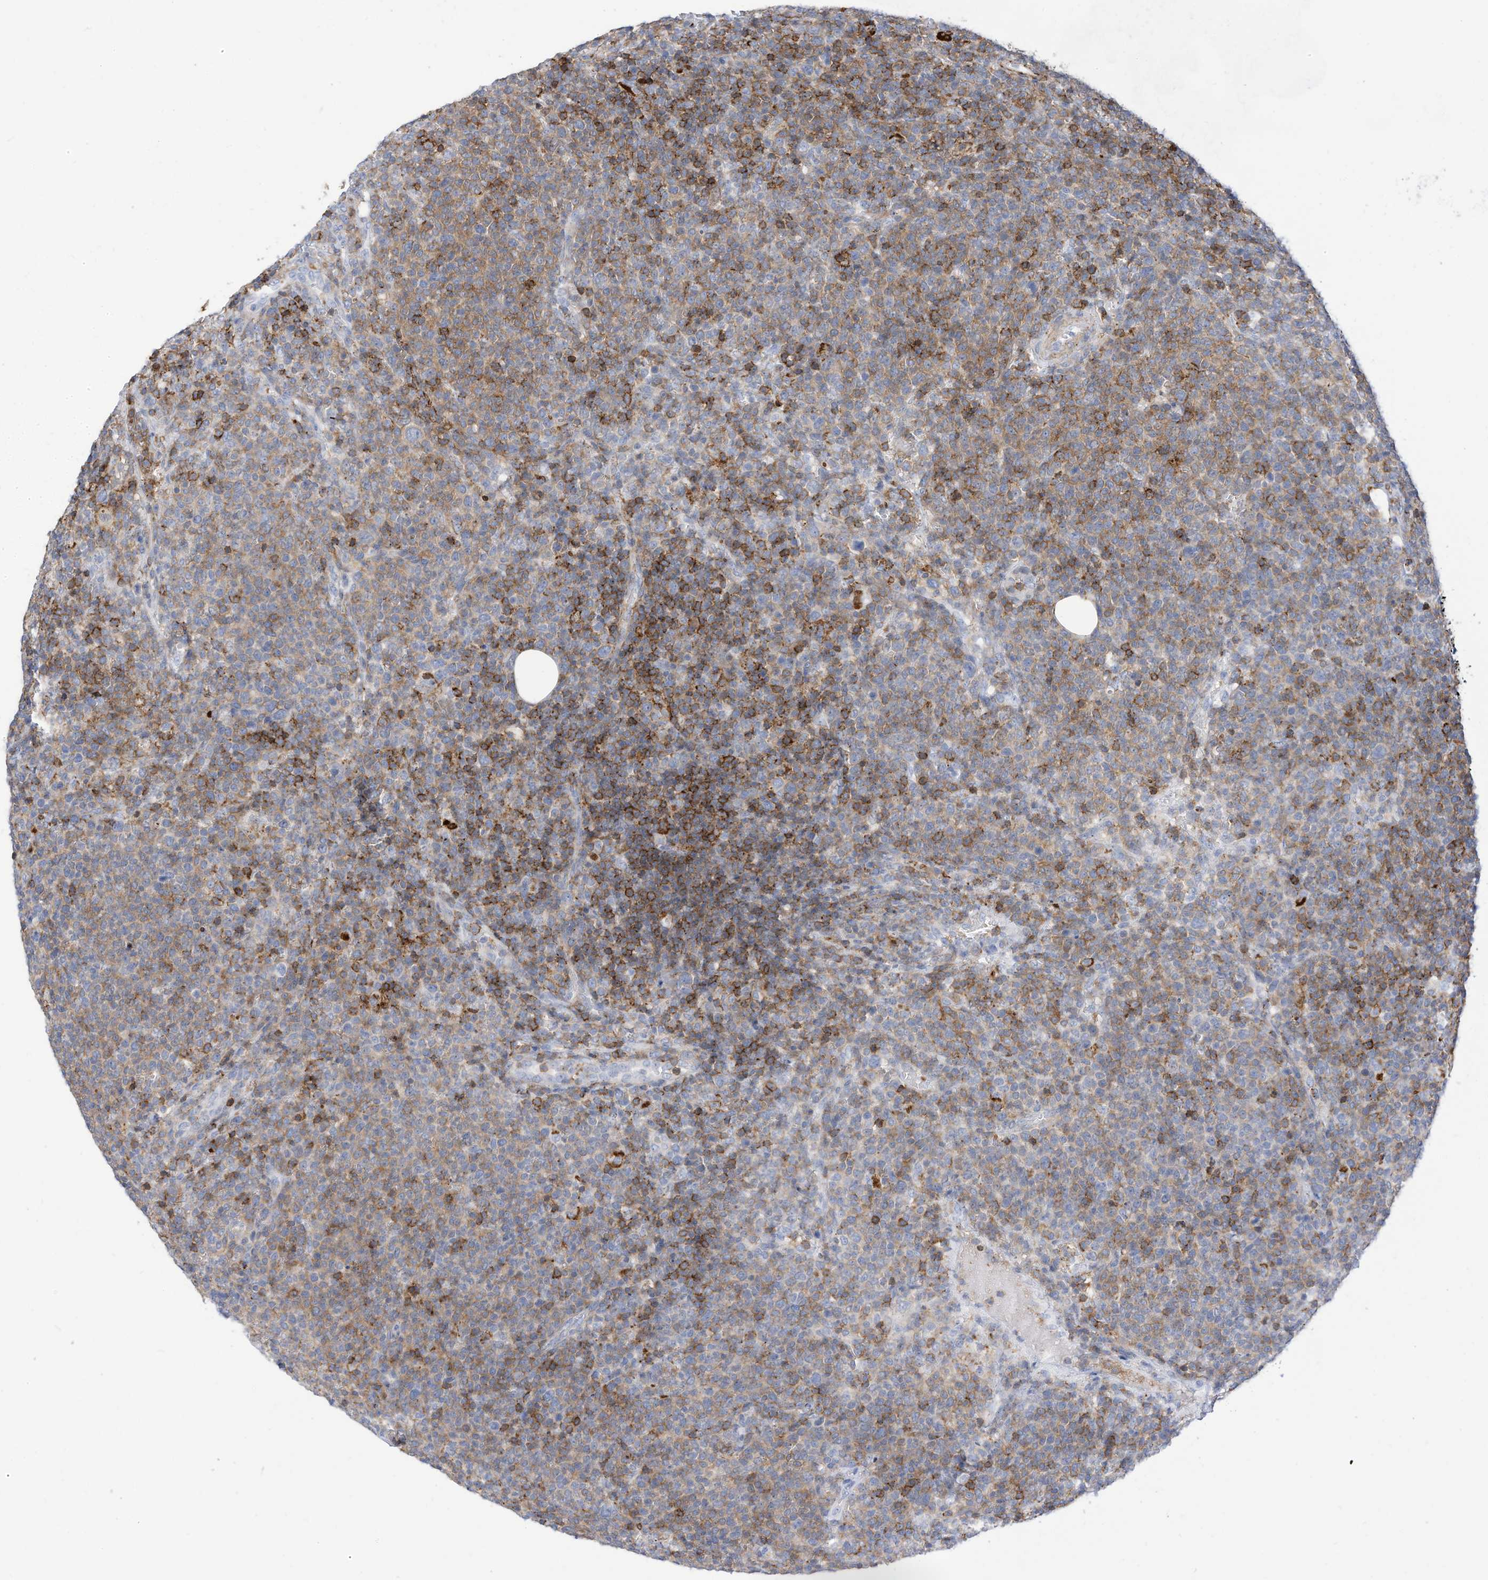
{"staining": {"intensity": "moderate", "quantity": "25%-75%", "location": "cytoplasmic/membranous"}, "tissue": "lymphoma", "cell_type": "Tumor cells", "image_type": "cancer", "snomed": [{"axis": "morphology", "description": "Malignant lymphoma, non-Hodgkin's type, High grade"}, {"axis": "topography", "description": "Lymph node"}], "caption": "Immunohistochemistry (DAB (3,3'-diaminobenzidine)) staining of human lymphoma exhibits moderate cytoplasmic/membranous protein positivity in approximately 25%-75% of tumor cells.", "gene": "TXNDC9", "patient": {"sex": "male", "age": 61}}